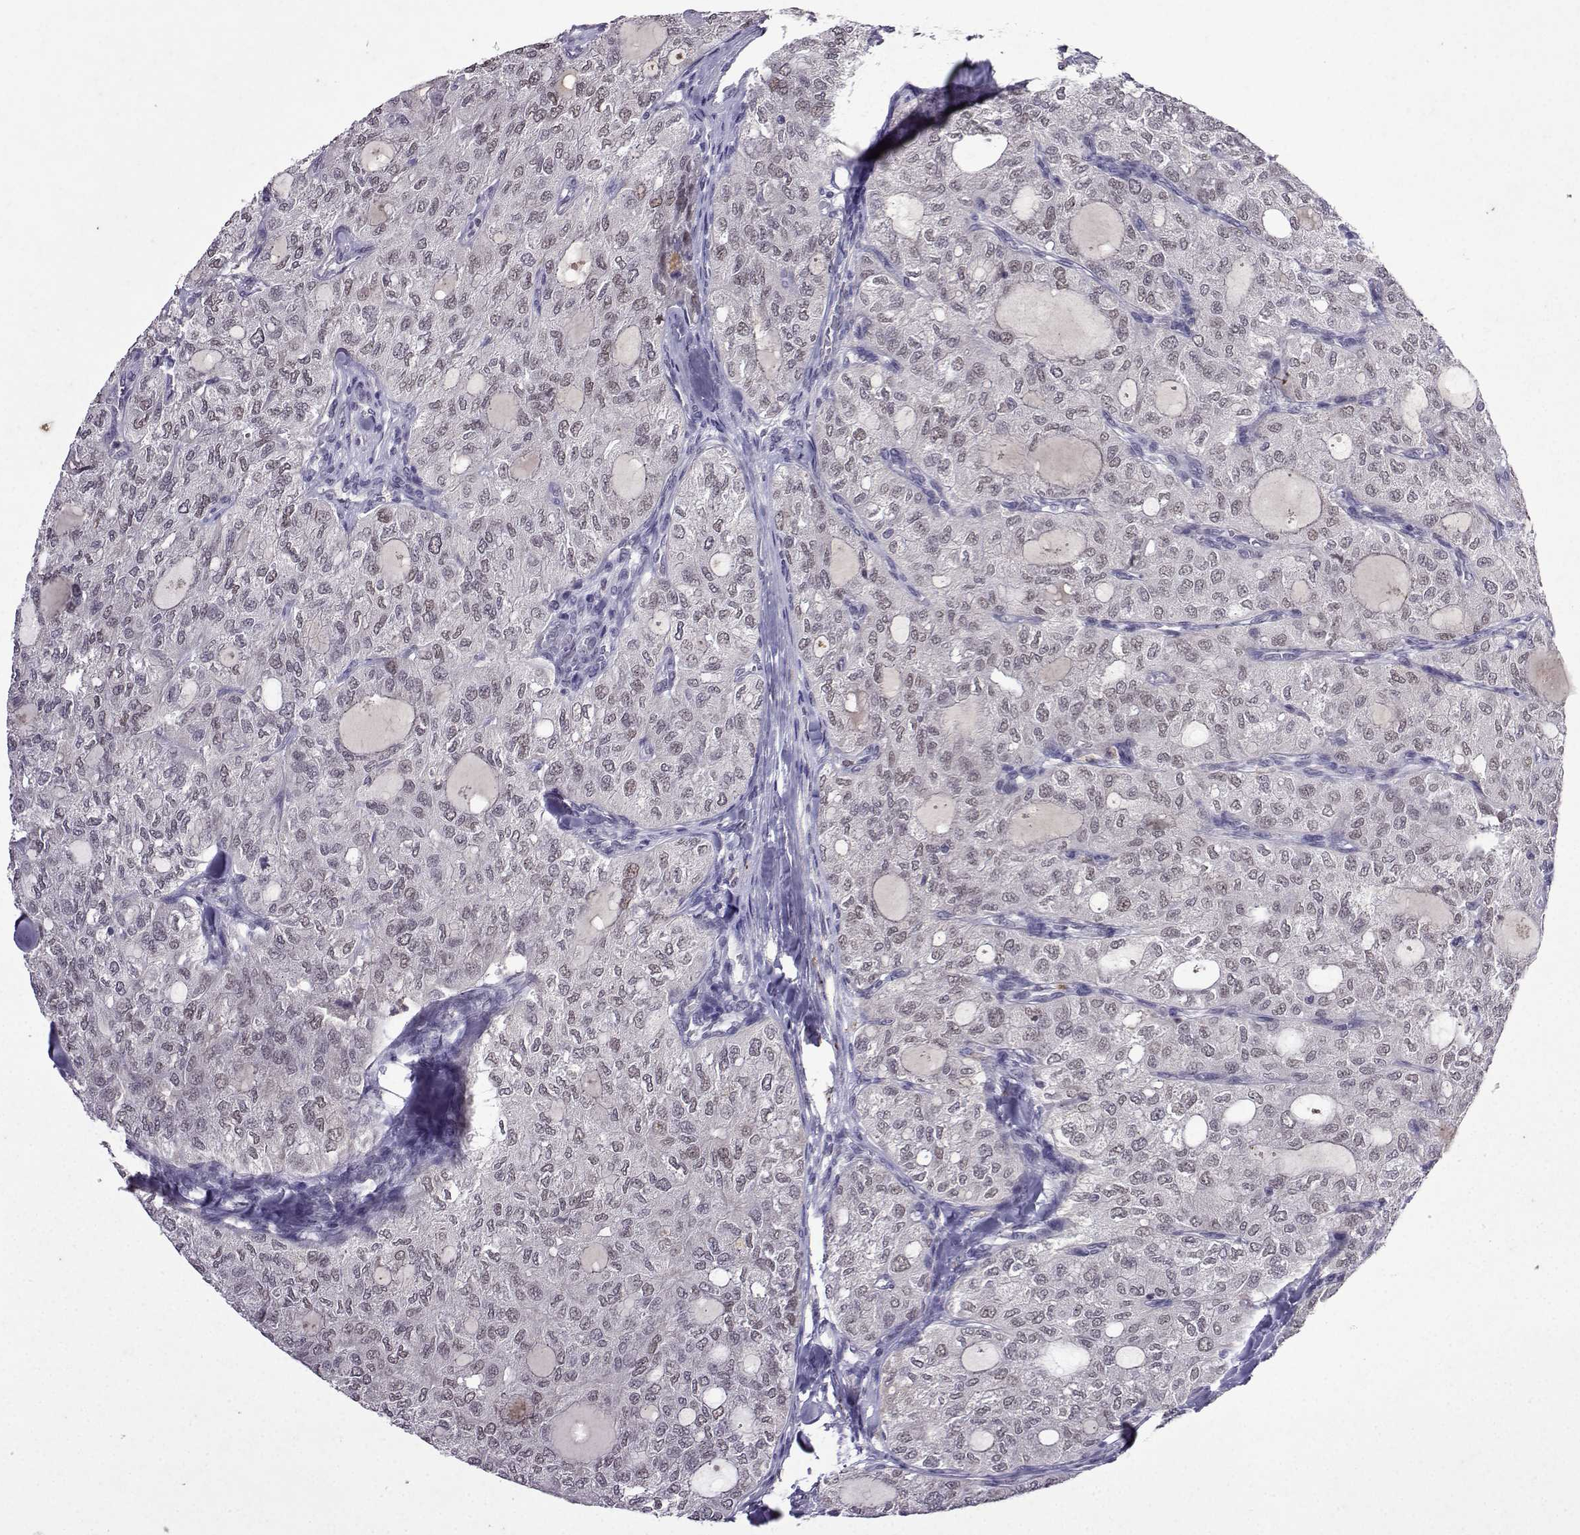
{"staining": {"intensity": "negative", "quantity": "none", "location": "none"}, "tissue": "thyroid cancer", "cell_type": "Tumor cells", "image_type": "cancer", "snomed": [{"axis": "morphology", "description": "Follicular adenoma carcinoma, NOS"}, {"axis": "topography", "description": "Thyroid gland"}], "caption": "Immunohistochemistry (IHC) photomicrograph of thyroid follicular adenoma carcinoma stained for a protein (brown), which shows no expression in tumor cells. (DAB immunohistochemistry visualized using brightfield microscopy, high magnification).", "gene": "CCL28", "patient": {"sex": "male", "age": 75}}